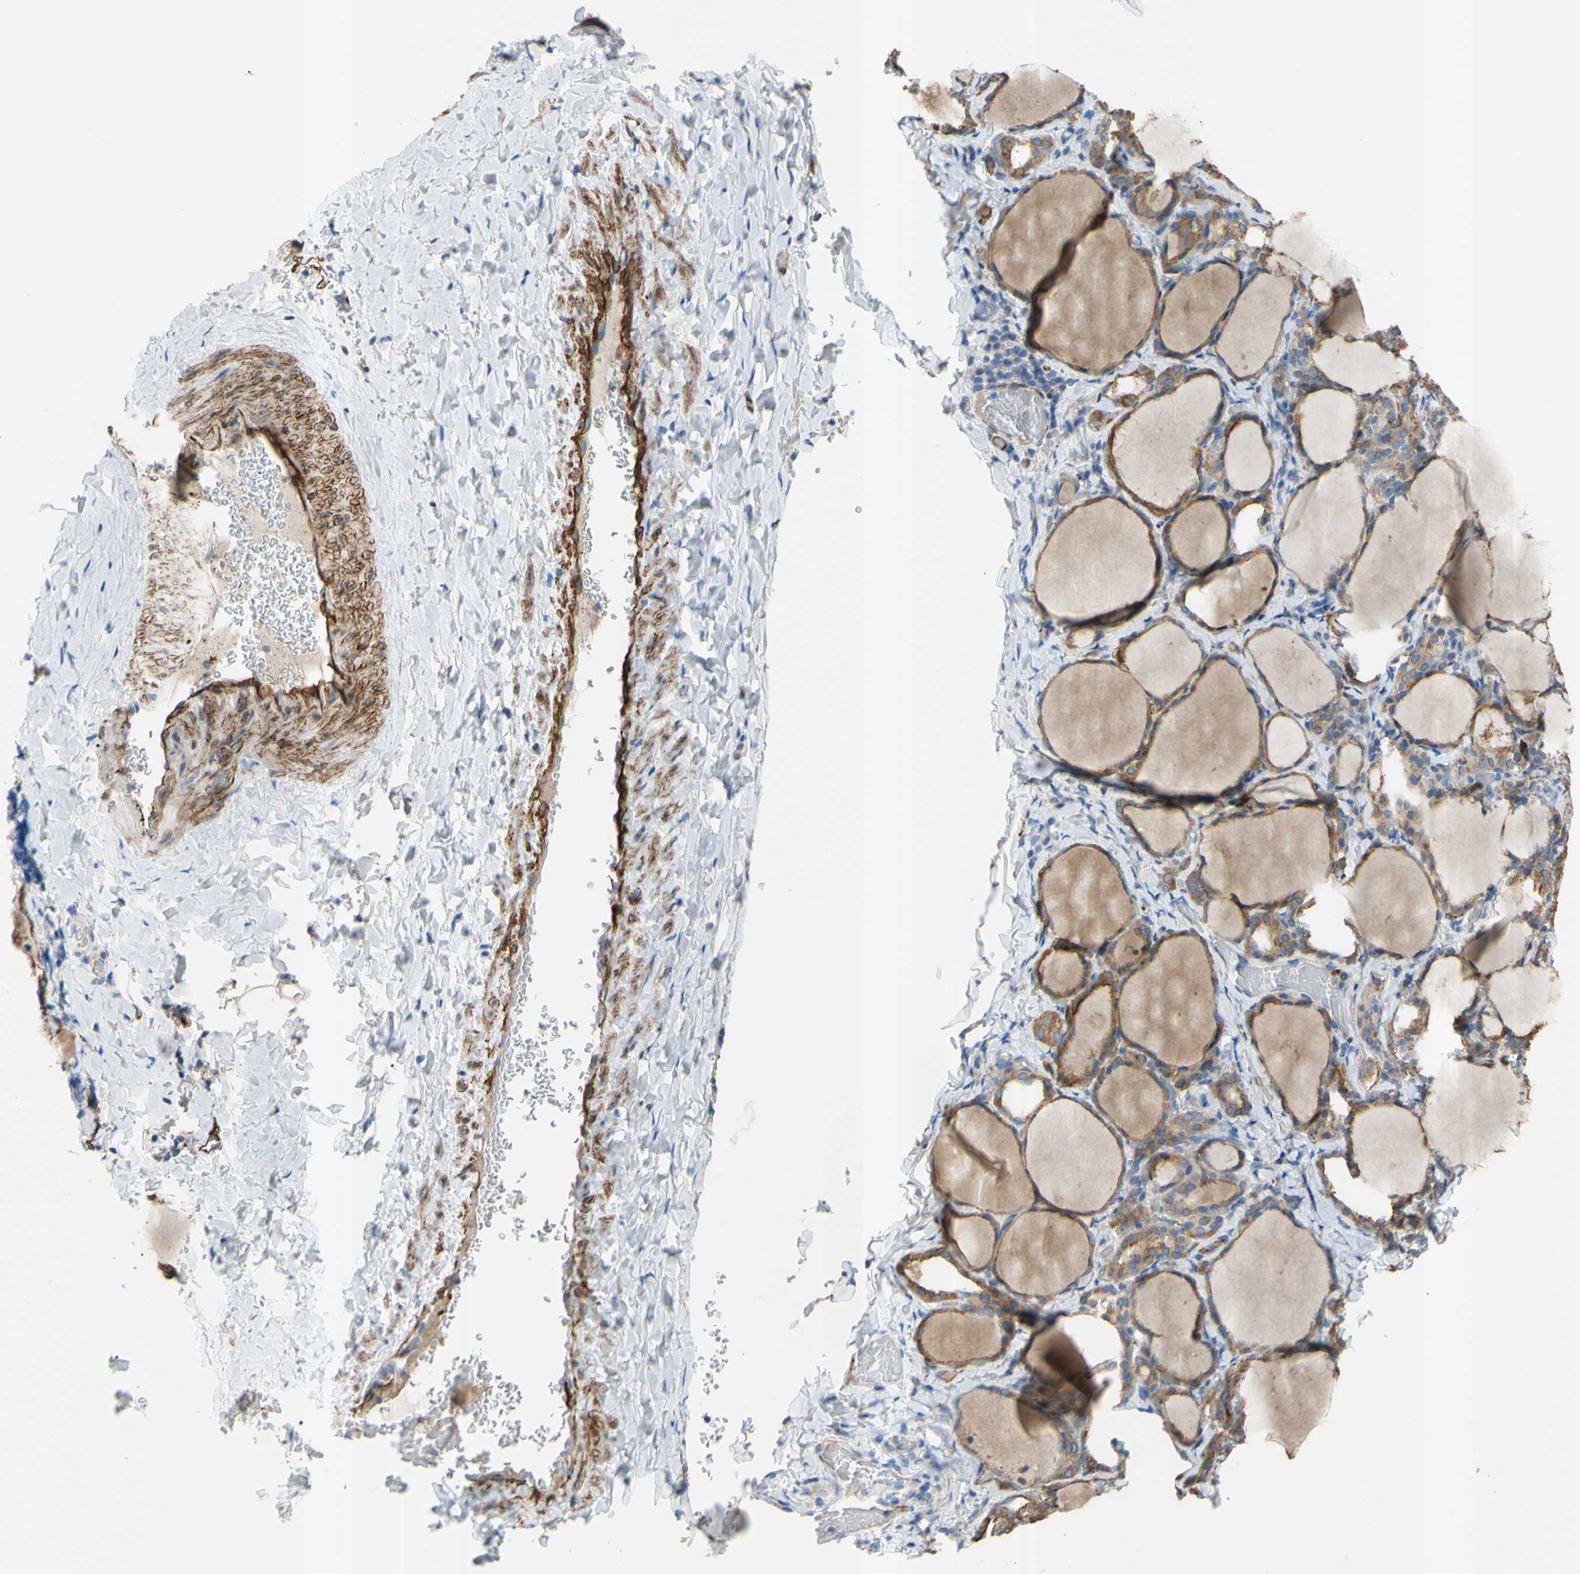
{"staining": {"intensity": "moderate", "quantity": ">75%", "location": "cytoplasmic/membranous"}, "tissue": "thyroid gland", "cell_type": "Glandular cells", "image_type": "normal", "snomed": [{"axis": "morphology", "description": "Normal tissue, NOS"}, {"axis": "morphology", "description": "Papillary adenocarcinoma, NOS"}, {"axis": "topography", "description": "Thyroid gland"}], "caption": "This micrograph displays immunohistochemistry staining of benign human thyroid gland, with medium moderate cytoplasmic/membranous expression in approximately >75% of glandular cells.", "gene": "PRRG2", "patient": {"sex": "female", "age": 30}}